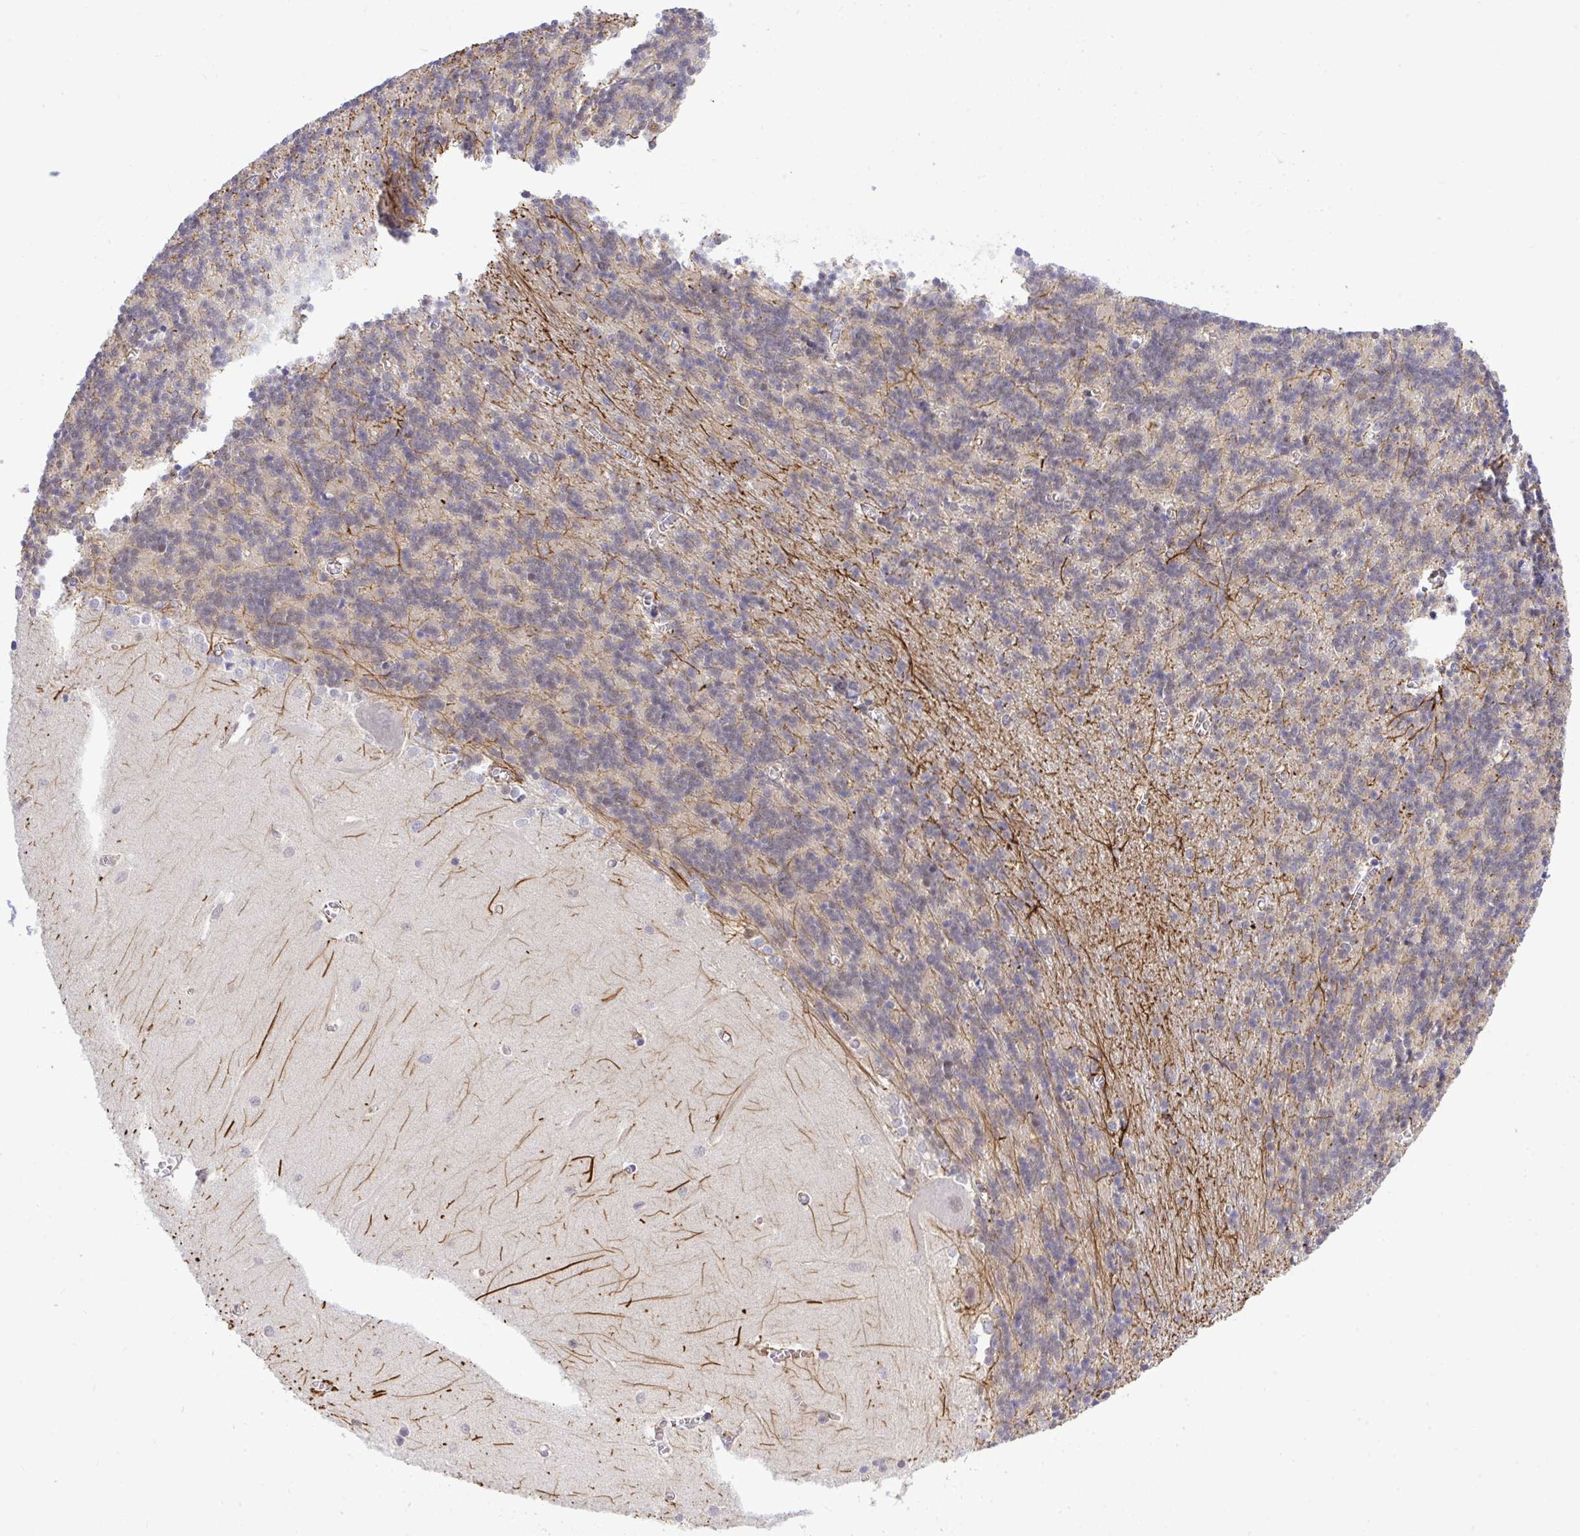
{"staining": {"intensity": "negative", "quantity": "none", "location": "none"}, "tissue": "cerebellum", "cell_type": "Cells in granular layer", "image_type": "normal", "snomed": [{"axis": "morphology", "description": "Normal tissue, NOS"}, {"axis": "topography", "description": "Cerebellum"}], "caption": "DAB immunohistochemical staining of benign human cerebellum demonstrates no significant staining in cells in granular layer. Nuclei are stained in blue.", "gene": "THOP1", "patient": {"sex": "male", "age": 37}}